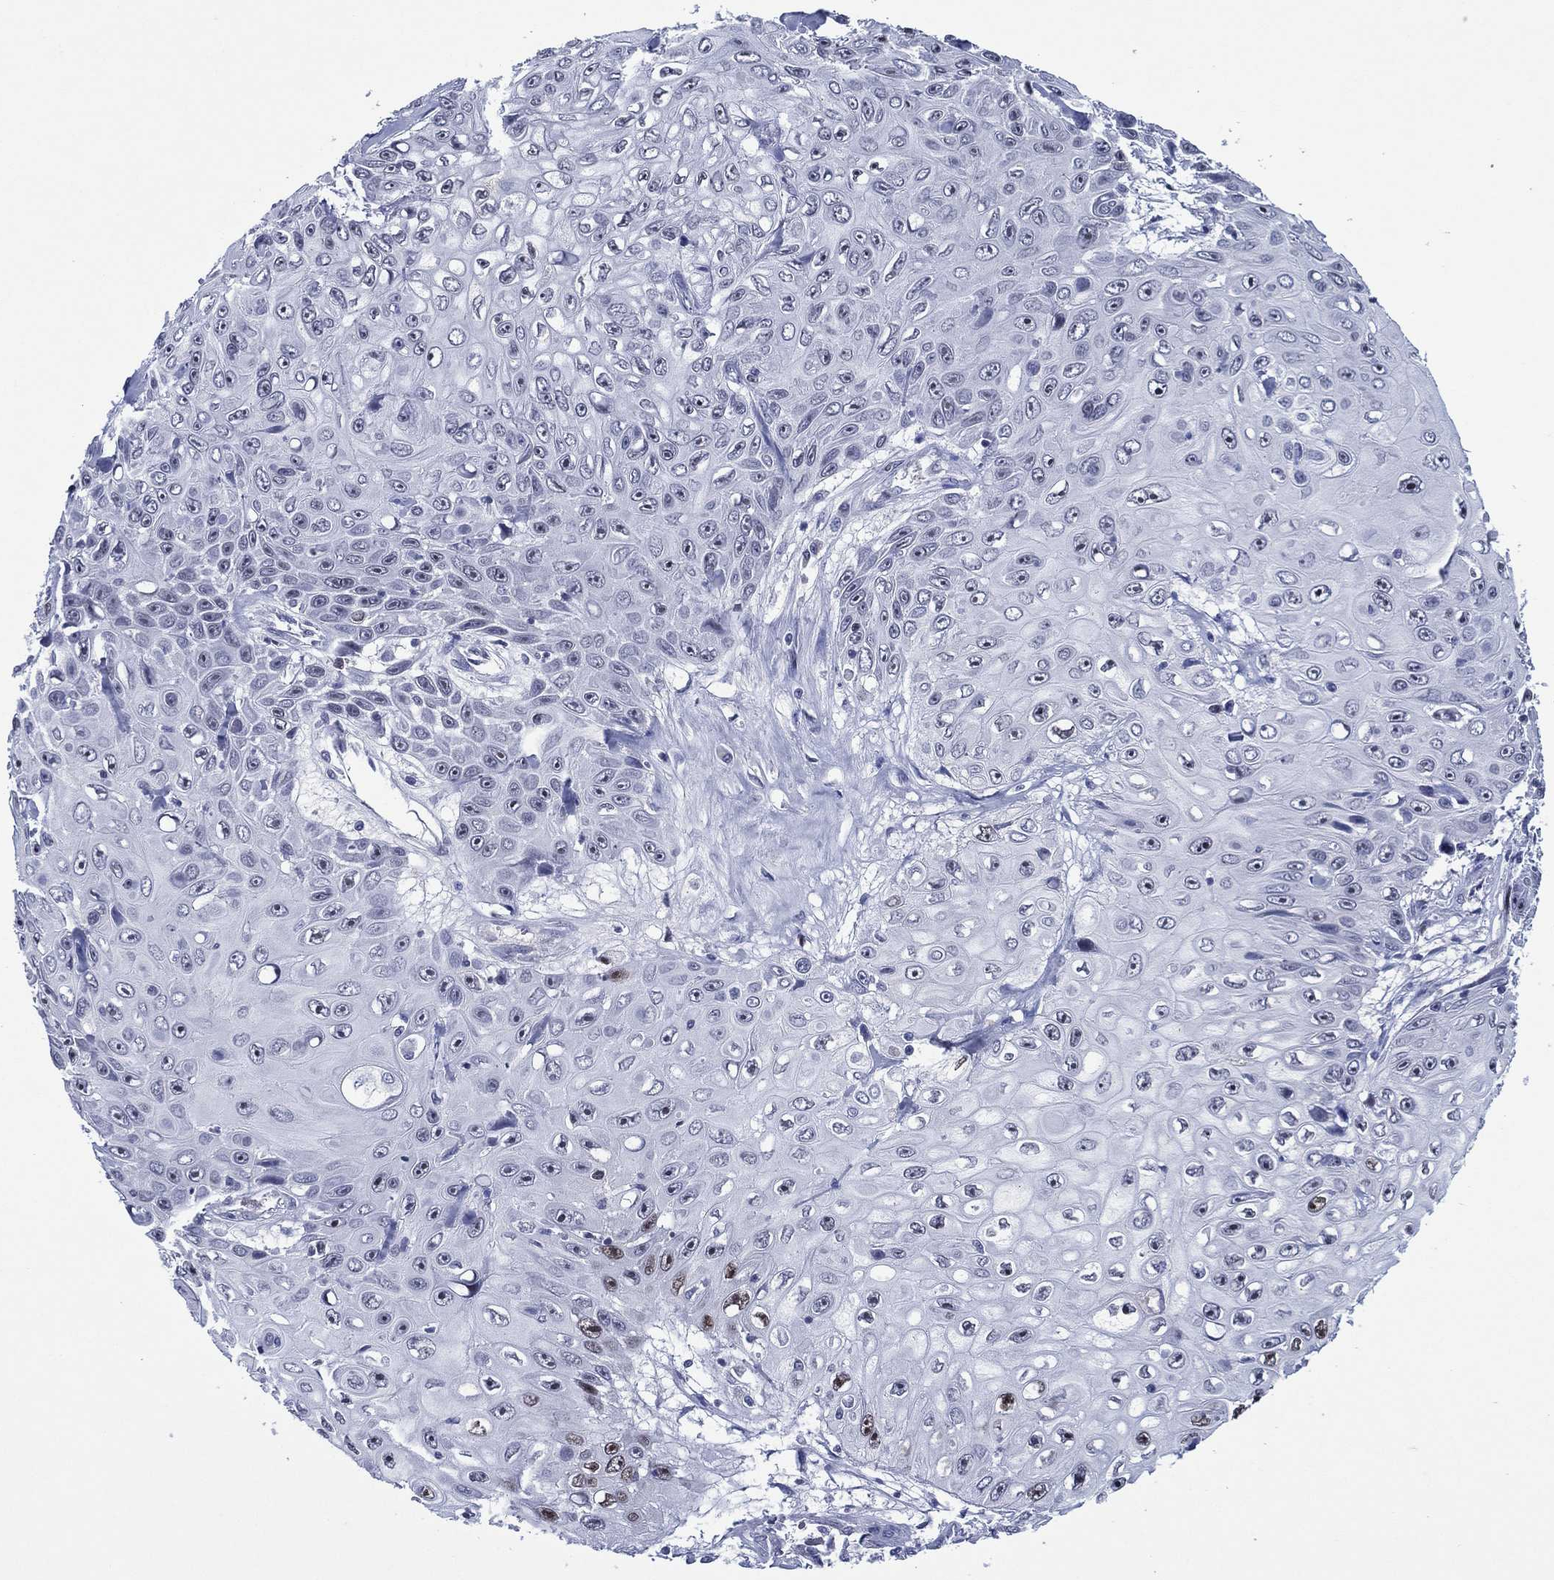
{"staining": {"intensity": "moderate", "quantity": "<25%", "location": "nuclear"}, "tissue": "skin cancer", "cell_type": "Tumor cells", "image_type": "cancer", "snomed": [{"axis": "morphology", "description": "Squamous cell carcinoma, NOS"}, {"axis": "topography", "description": "Skin"}], "caption": "Skin cancer (squamous cell carcinoma) stained with DAB (3,3'-diaminobenzidine) IHC reveals low levels of moderate nuclear positivity in about <25% of tumor cells.", "gene": "GATA6", "patient": {"sex": "male", "age": 82}}